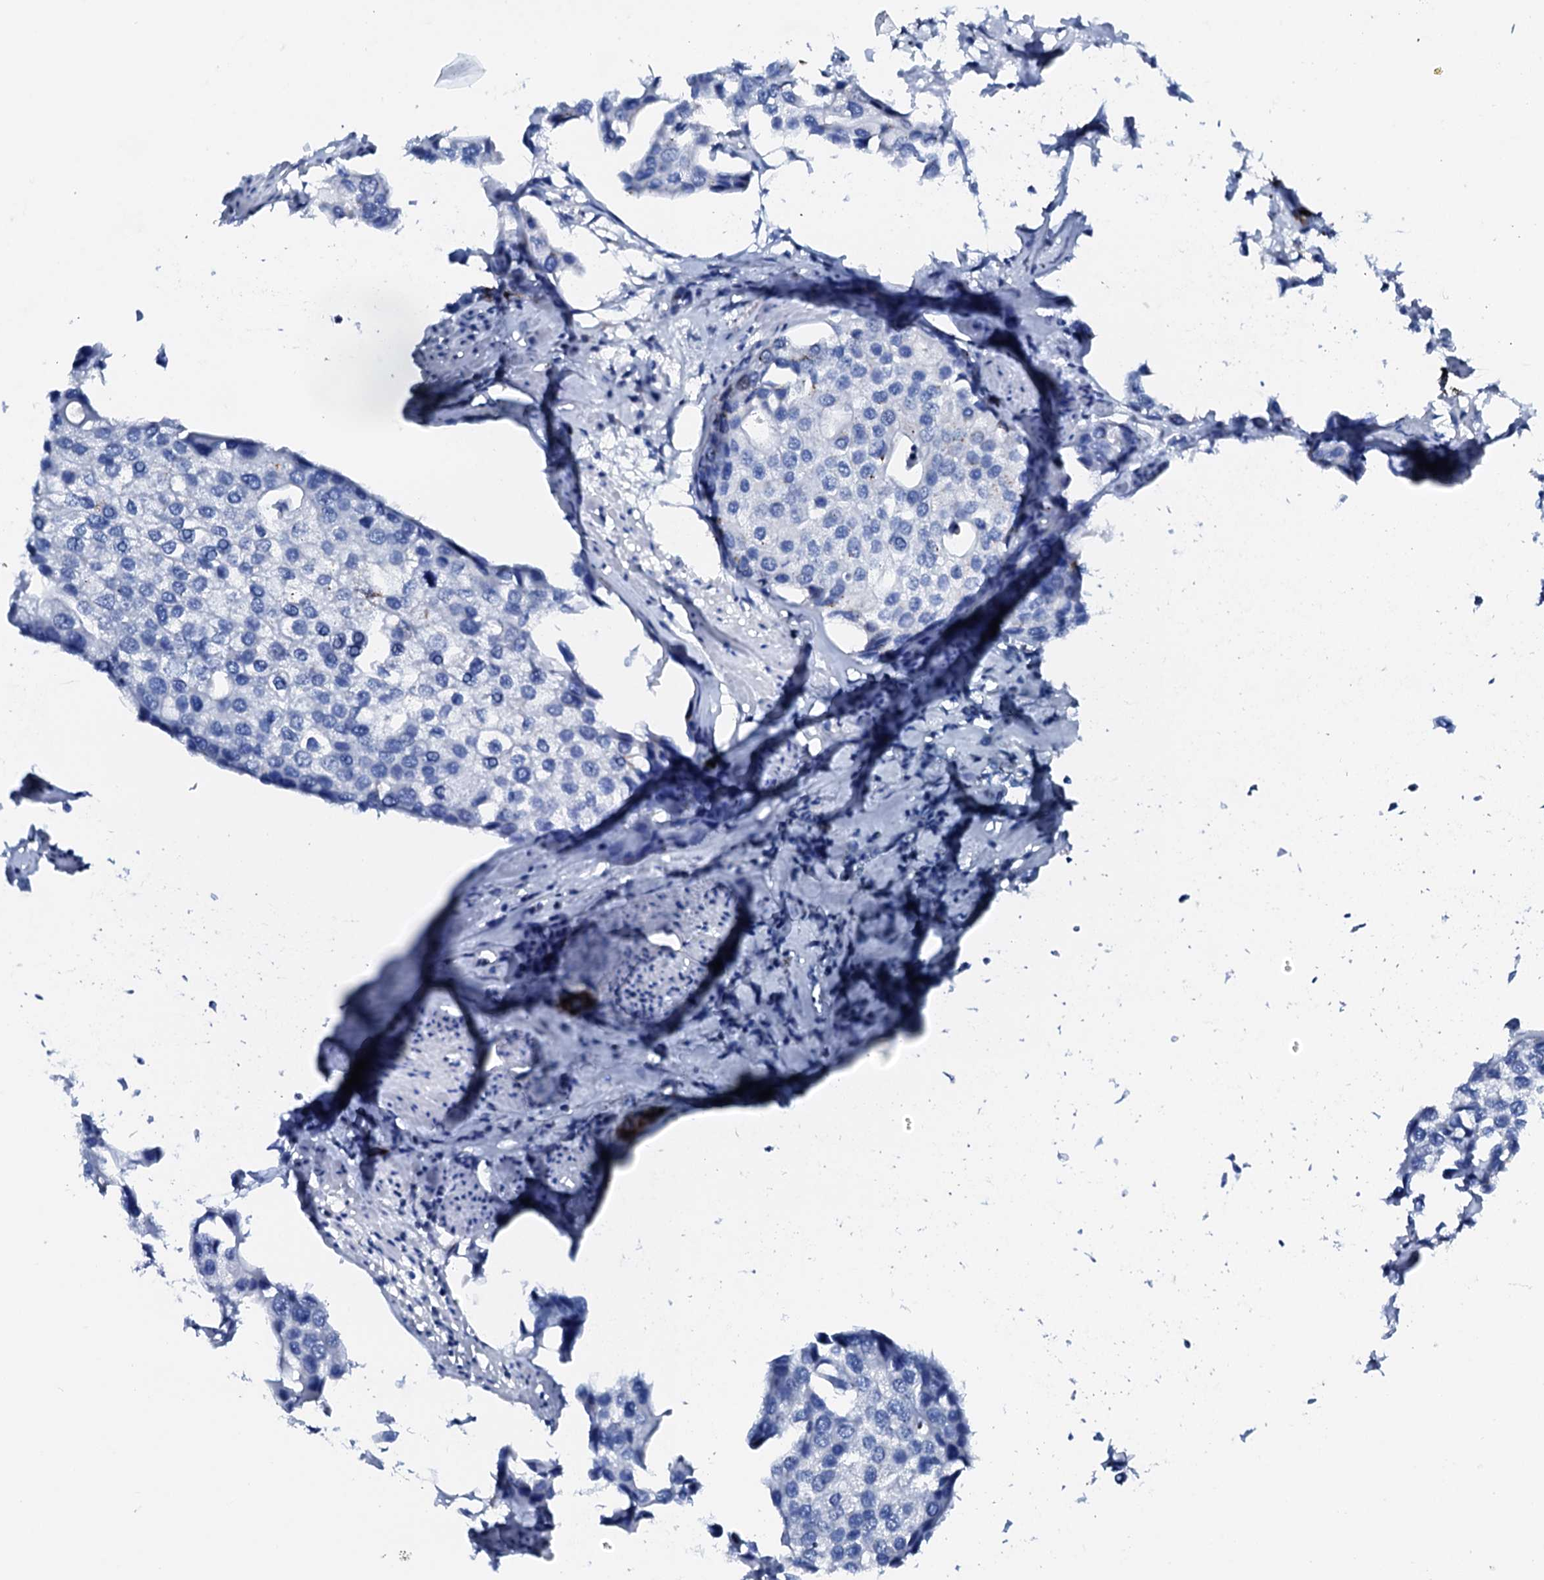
{"staining": {"intensity": "negative", "quantity": "none", "location": "none"}, "tissue": "urothelial cancer", "cell_type": "Tumor cells", "image_type": "cancer", "snomed": [{"axis": "morphology", "description": "Urothelial carcinoma, High grade"}, {"axis": "topography", "description": "Urinary bladder"}], "caption": "An image of urothelial cancer stained for a protein displays no brown staining in tumor cells.", "gene": "NRIP2", "patient": {"sex": "male", "age": 64}}